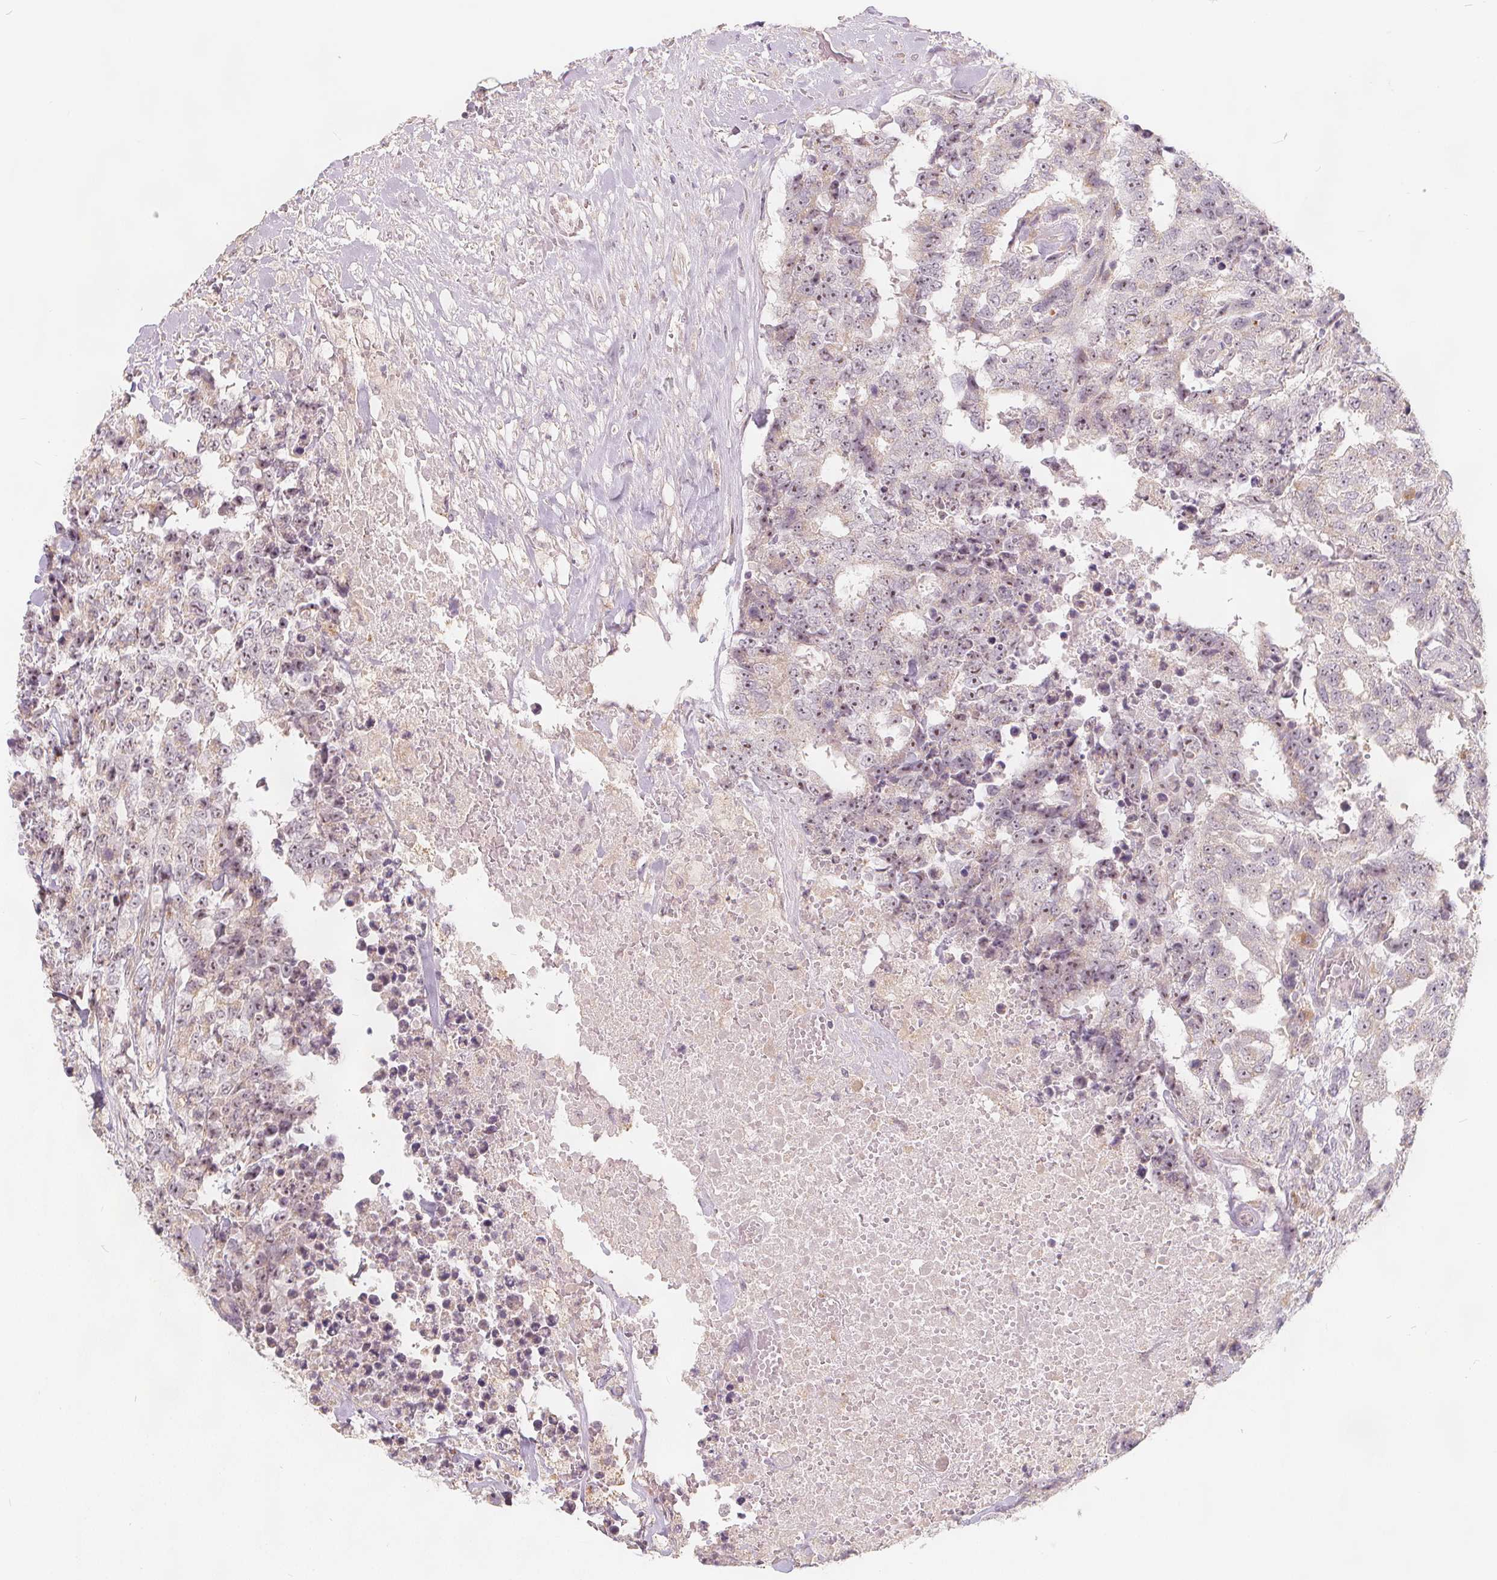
{"staining": {"intensity": "weak", "quantity": "<25%", "location": "cytoplasmic/membranous,nuclear"}, "tissue": "testis cancer", "cell_type": "Tumor cells", "image_type": "cancer", "snomed": [{"axis": "morphology", "description": "Carcinoma, Embryonal, NOS"}, {"axis": "topography", "description": "Testis"}], "caption": "A high-resolution image shows IHC staining of testis cancer (embryonal carcinoma), which shows no significant staining in tumor cells.", "gene": "DRC3", "patient": {"sex": "male", "age": 24}}